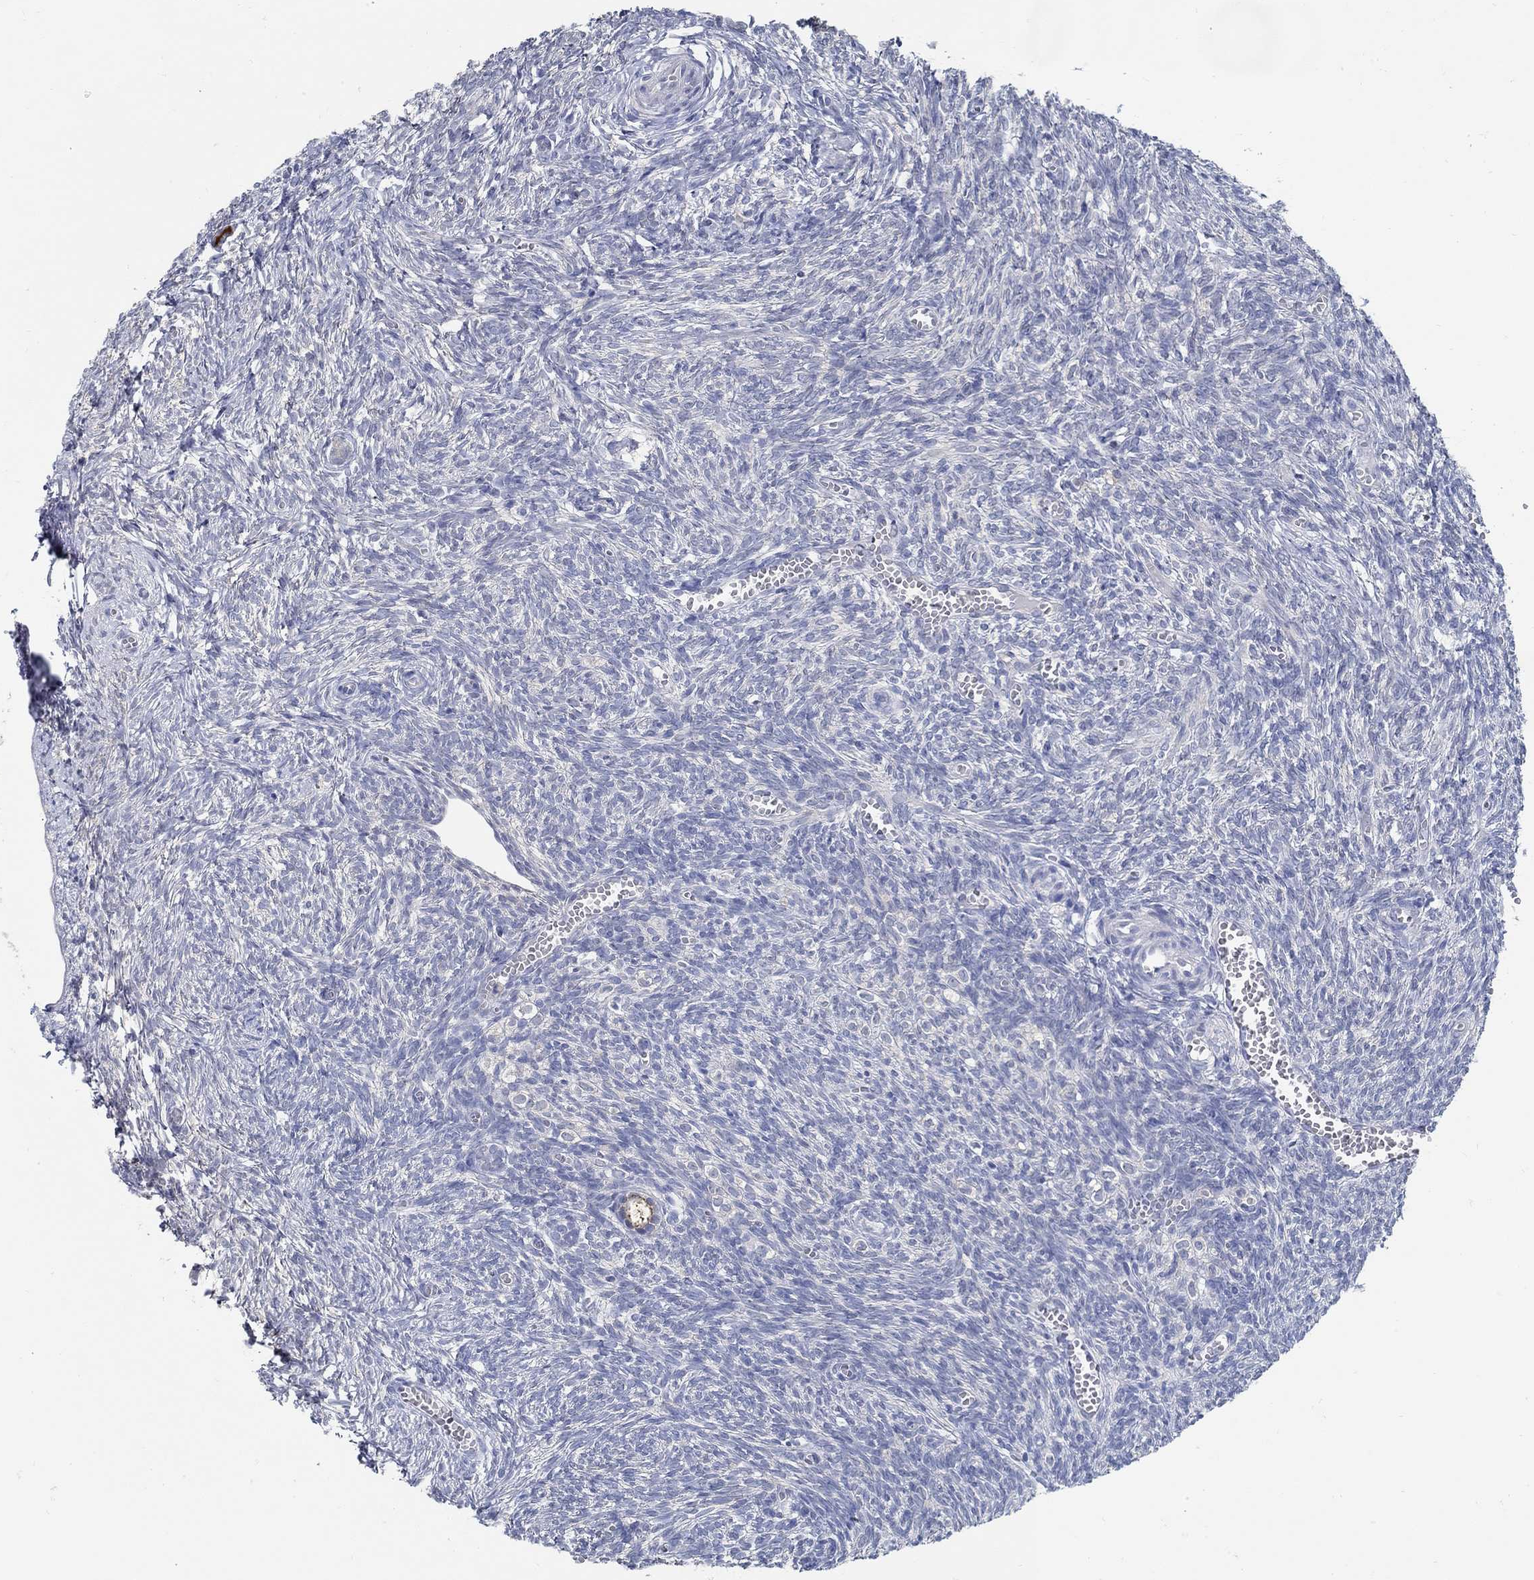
{"staining": {"intensity": "moderate", "quantity": "25%-75%", "location": "cytoplasmic/membranous"}, "tissue": "ovary", "cell_type": "Follicle cells", "image_type": "normal", "snomed": [{"axis": "morphology", "description": "Normal tissue, NOS"}, {"axis": "topography", "description": "Ovary"}], "caption": "A photomicrograph showing moderate cytoplasmic/membranous positivity in about 25%-75% of follicle cells in normal ovary, as visualized by brown immunohistochemical staining.", "gene": "PCDH11X", "patient": {"sex": "female", "age": 43}}